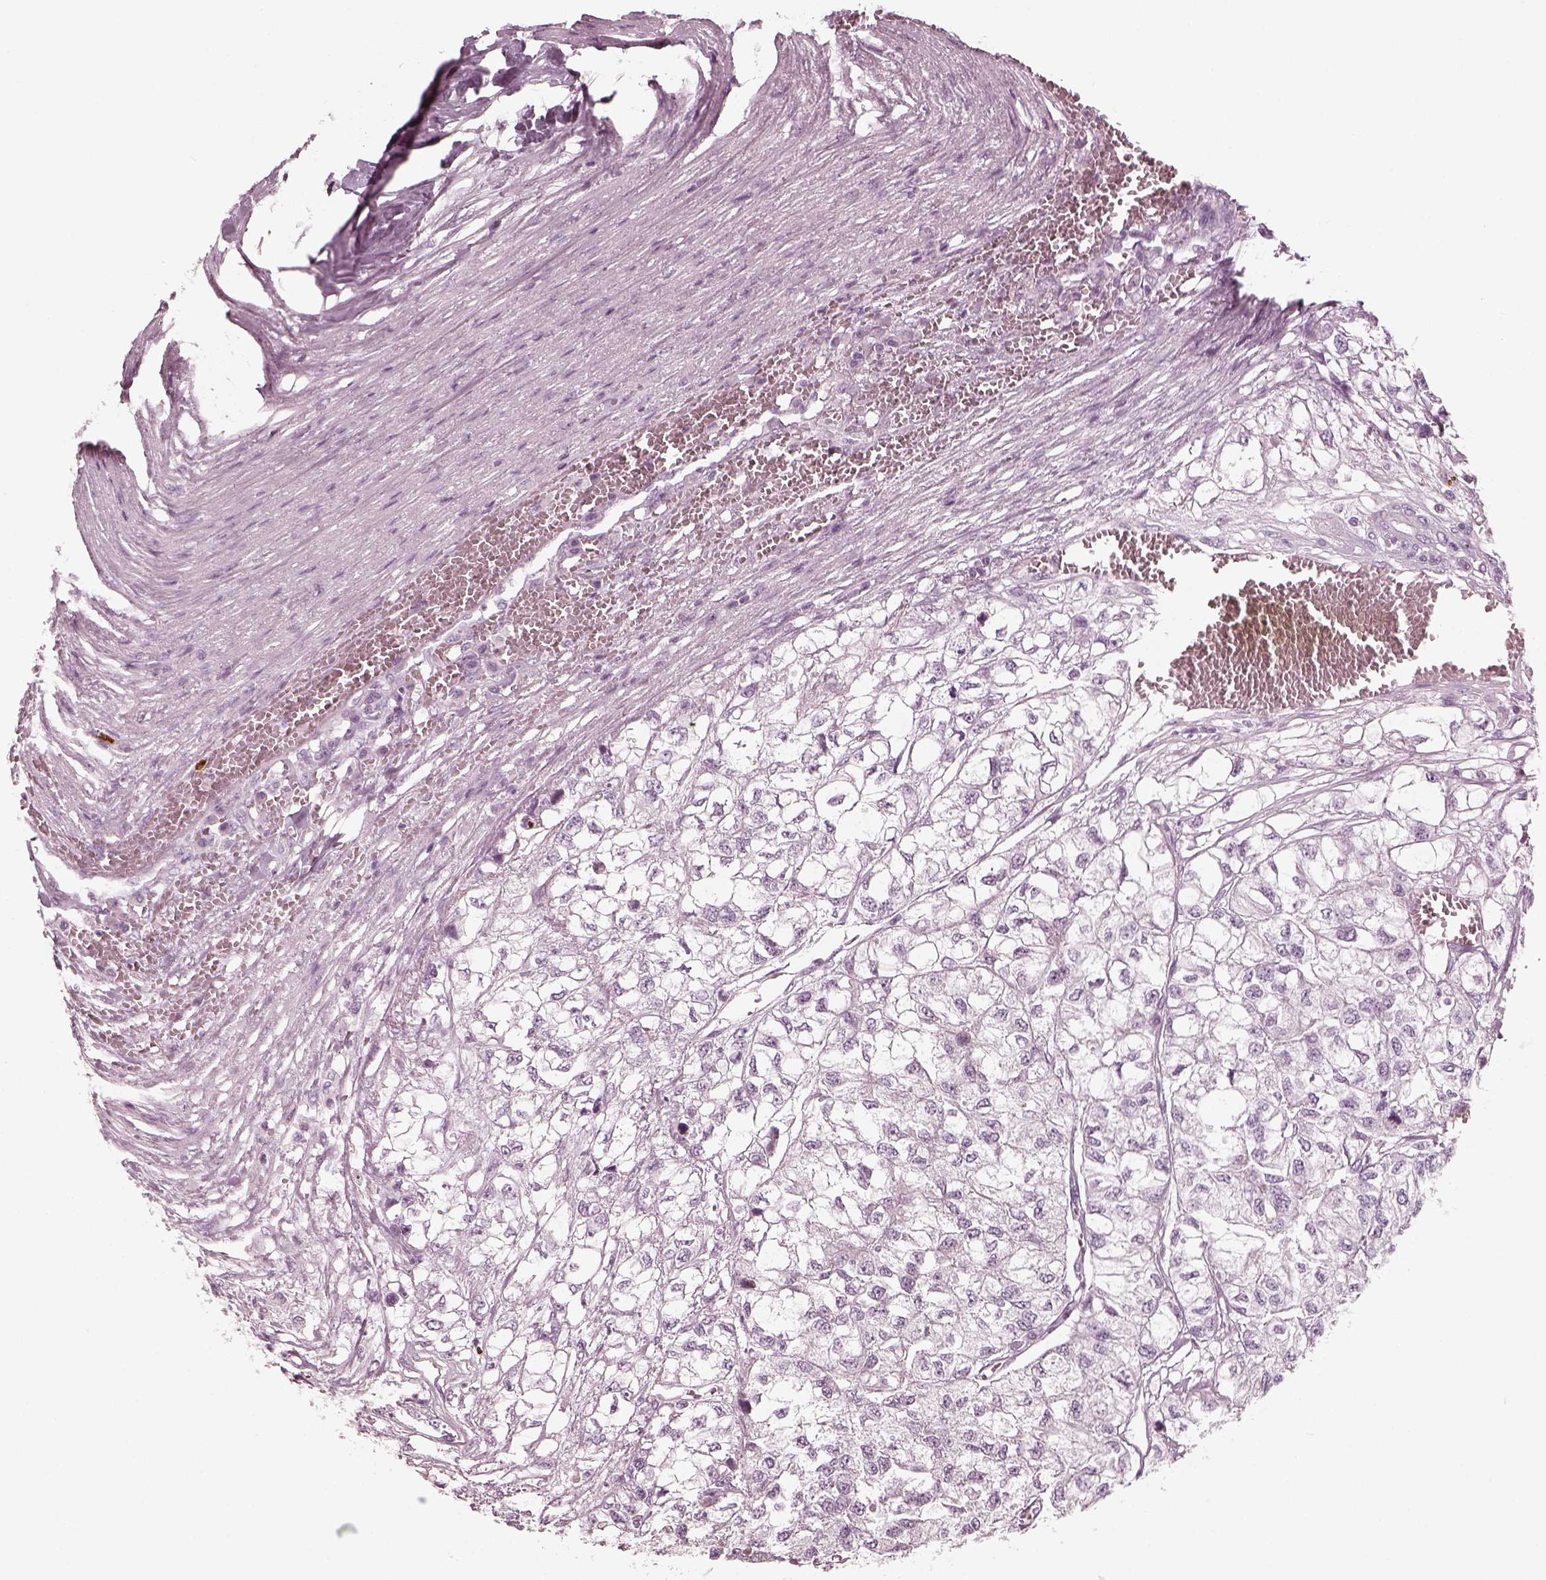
{"staining": {"intensity": "negative", "quantity": "none", "location": "none"}, "tissue": "renal cancer", "cell_type": "Tumor cells", "image_type": "cancer", "snomed": [{"axis": "morphology", "description": "Adenocarcinoma, NOS"}, {"axis": "topography", "description": "Kidney"}], "caption": "There is no significant expression in tumor cells of adenocarcinoma (renal).", "gene": "CNTN1", "patient": {"sex": "male", "age": 56}}